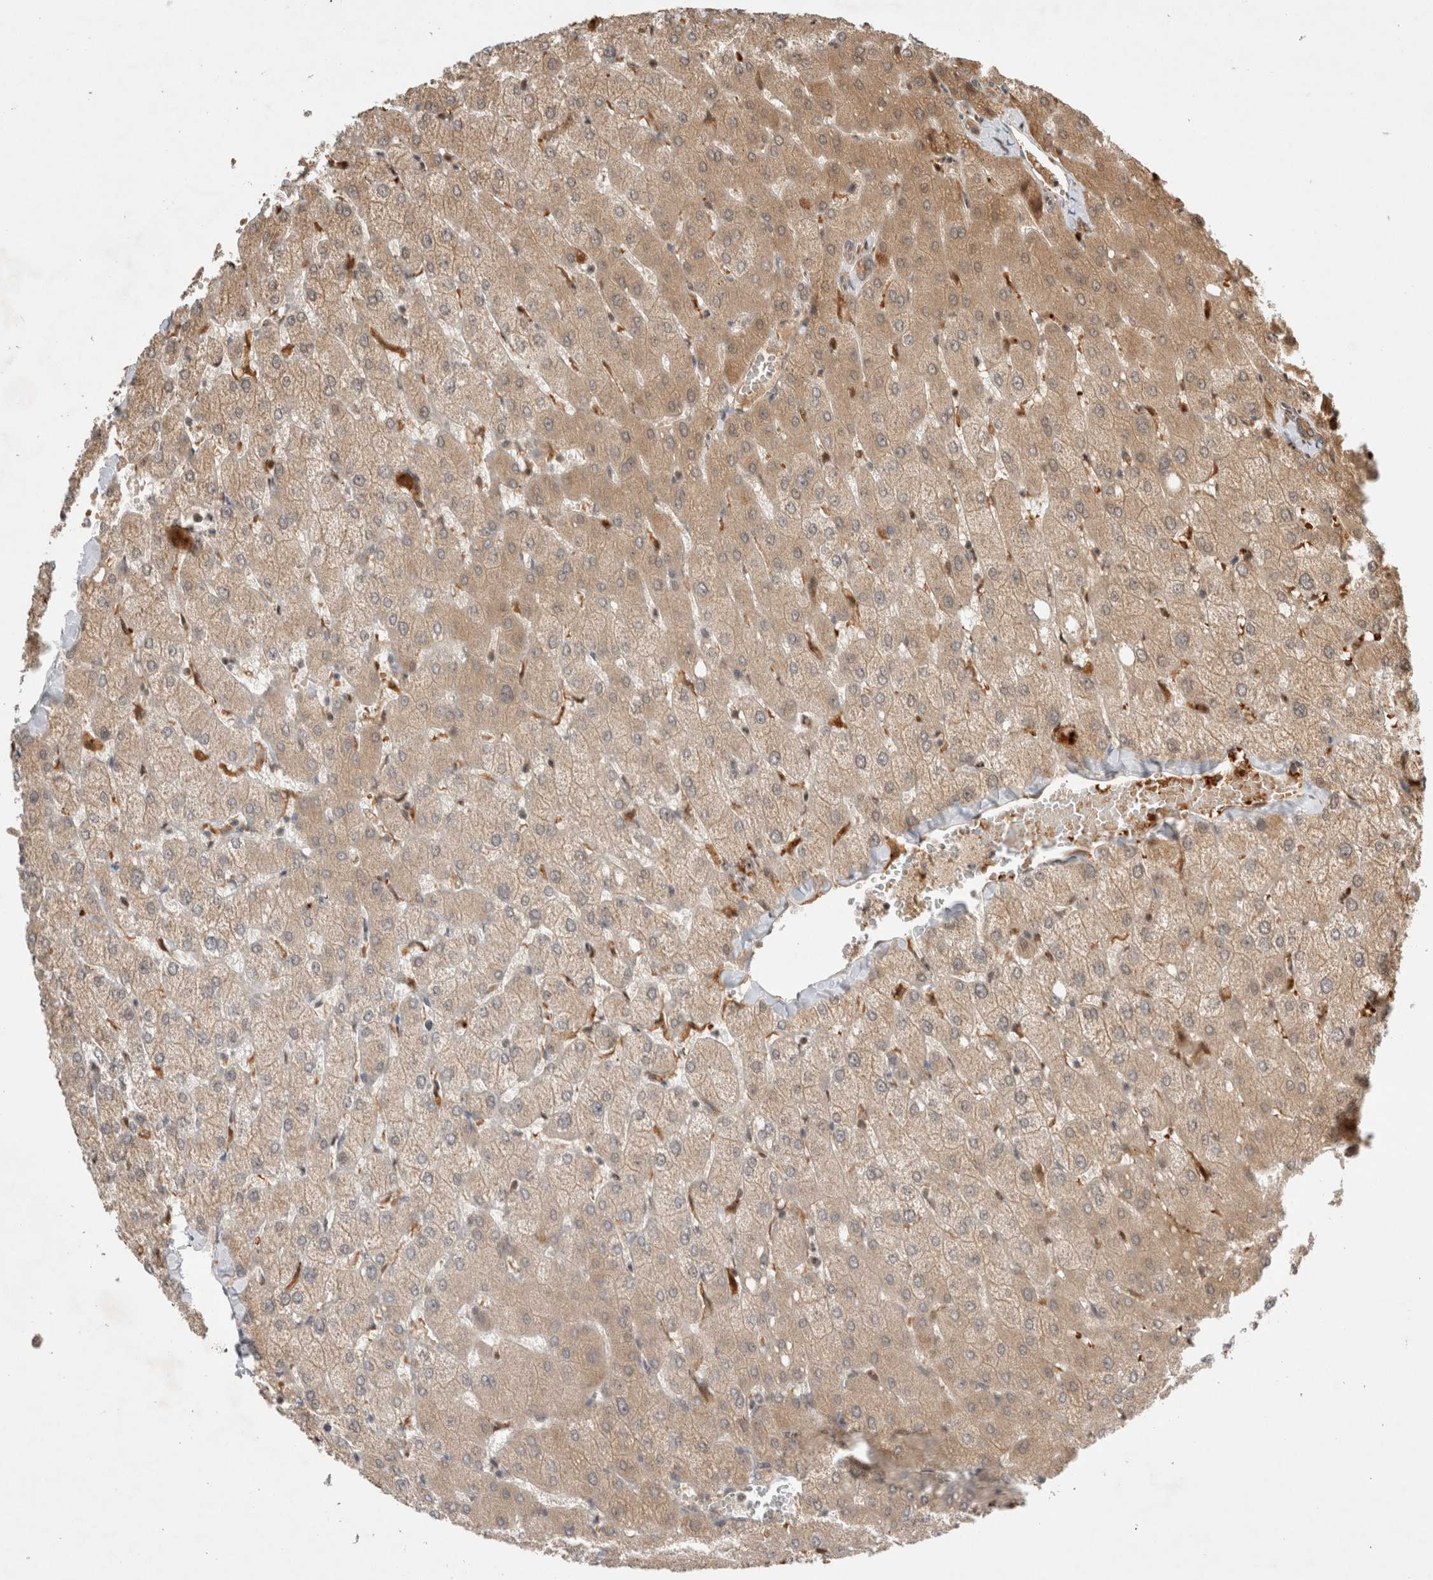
{"staining": {"intensity": "moderate", "quantity": ">75%", "location": "cytoplasmic/membranous"}, "tissue": "liver", "cell_type": "Hepatocytes", "image_type": "normal", "snomed": [{"axis": "morphology", "description": "Normal tissue, NOS"}, {"axis": "topography", "description": "Liver"}], "caption": "IHC (DAB) staining of unremarkable human liver shows moderate cytoplasmic/membranous protein expression in approximately >75% of hepatocytes. (brown staining indicates protein expression, while blue staining denotes nuclei).", "gene": "OTUD6B", "patient": {"sex": "female", "age": 54}}